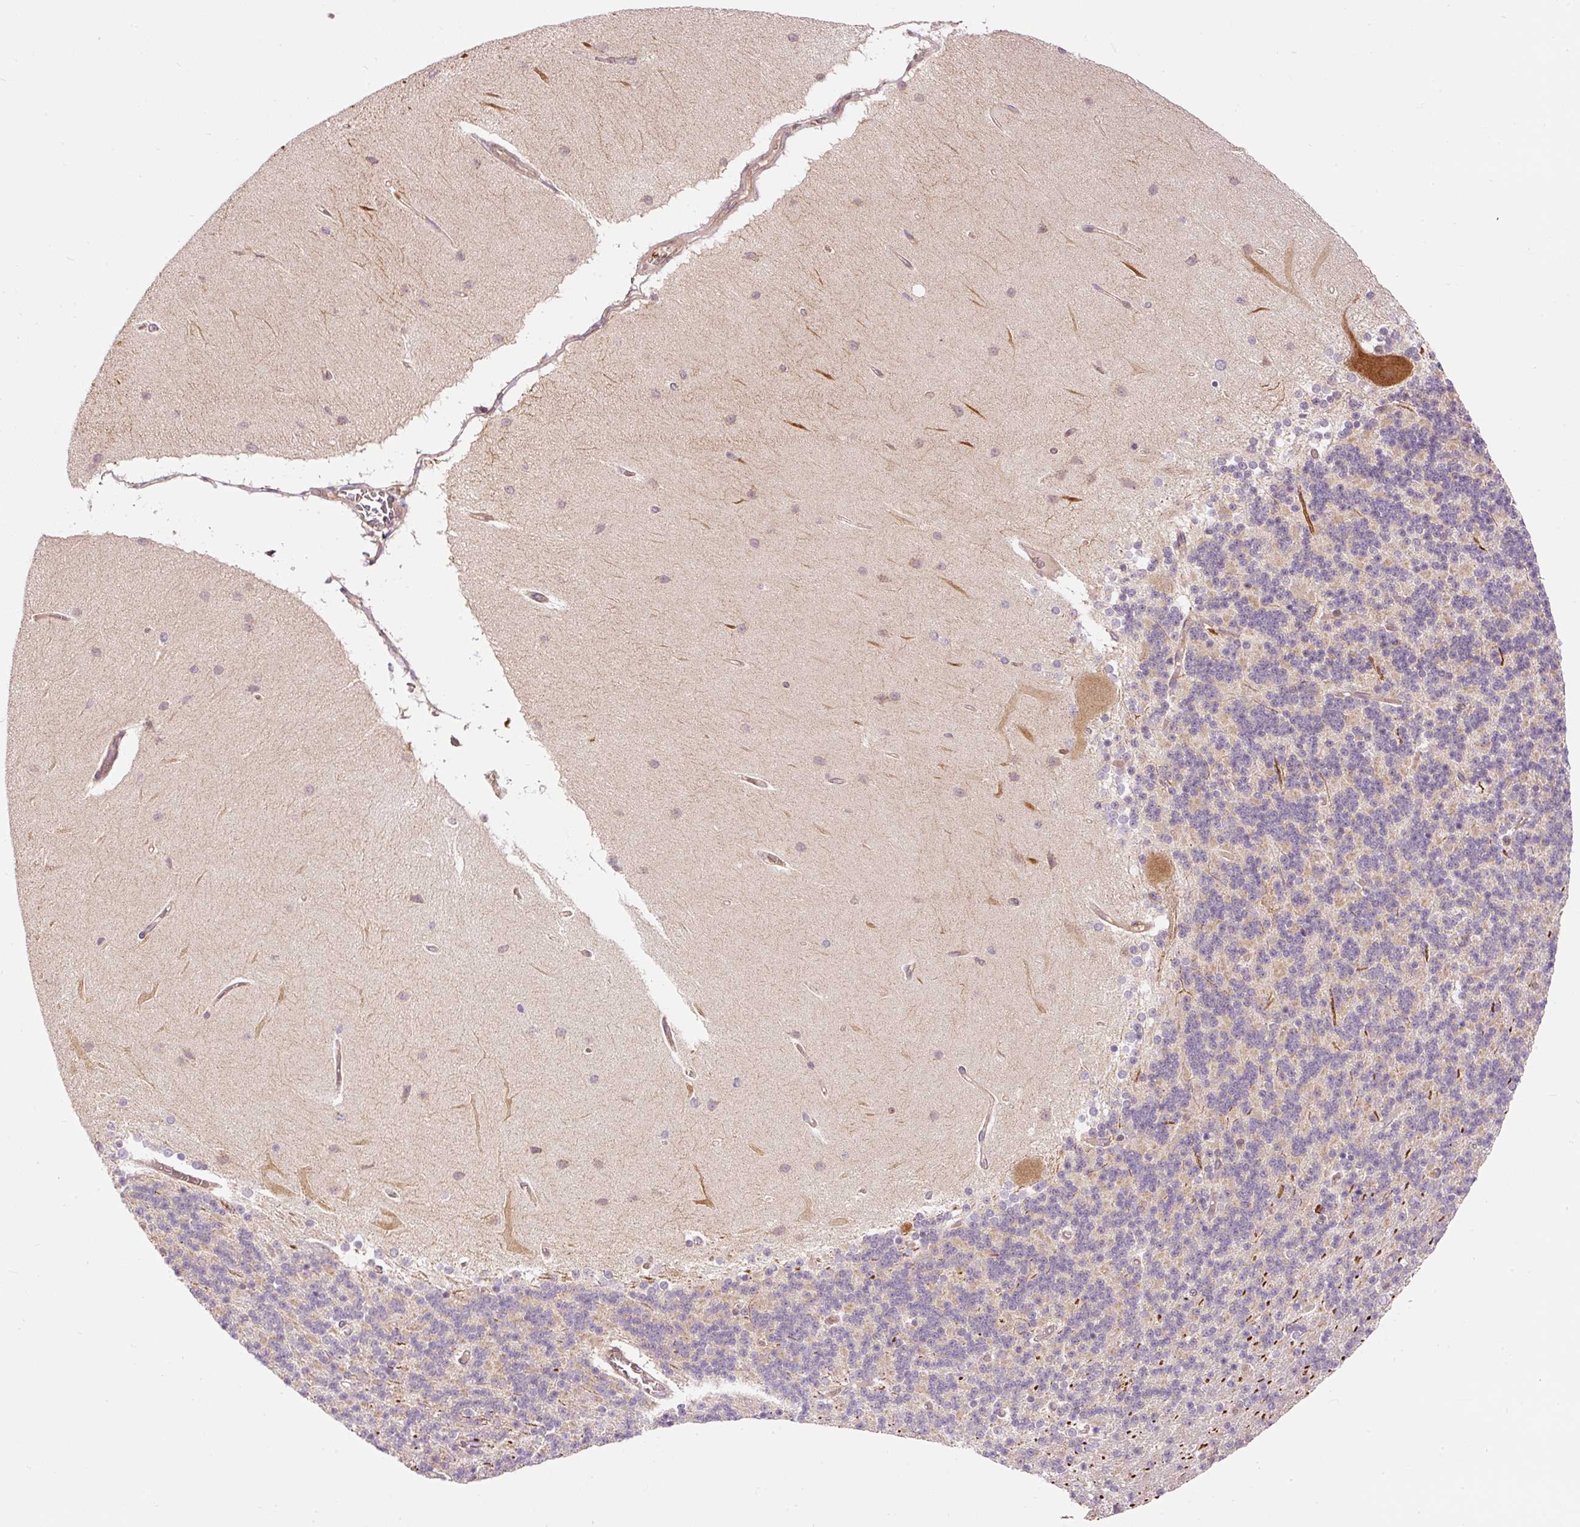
{"staining": {"intensity": "moderate", "quantity": "25%-75%", "location": "cytoplasmic/membranous"}, "tissue": "cerebellum", "cell_type": "Cells in granular layer", "image_type": "normal", "snomed": [{"axis": "morphology", "description": "Normal tissue, NOS"}, {"axis": "topography", "description": "Cerebellum"}], "caption": "This is an image of immunohistochemistry (IHC) staining of unremarkable cerebellum, which shows moderate positivity in the cytoplasmic/membranous of cells in granular layer.", "gene": "ADCY4", "patient": {"sex": "female", "age": 54}}